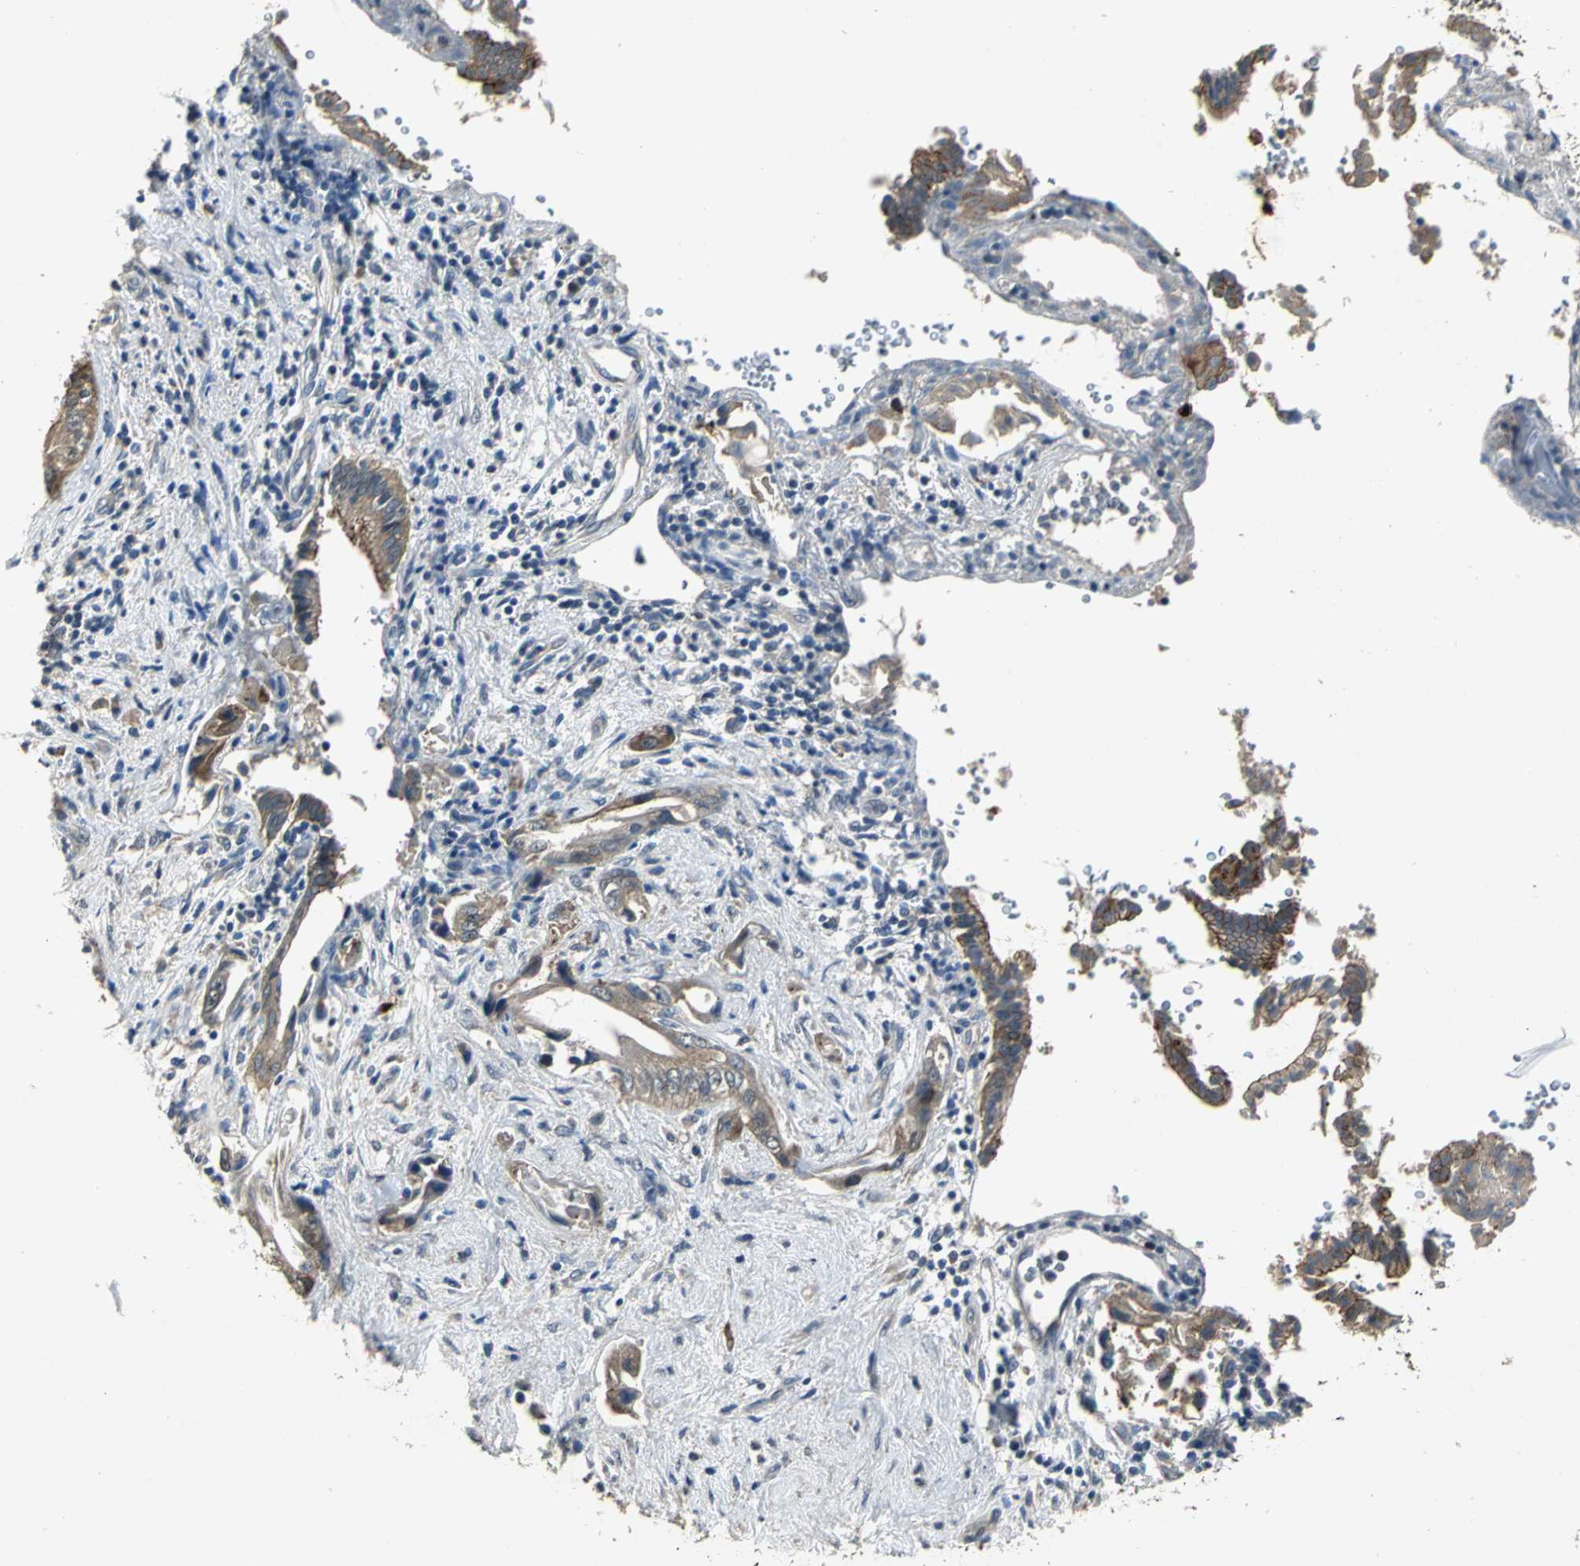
{"staining": {"intensity": "moderate", "quantity": ">75%", "location": "cytoplasmic/membranous"}, "tissue": "liver cancer", "cell_type": "Tumor cells", "image_type": "cancer", "snomed": [{"axis": "morphology", "description": "Cholangiocarcinoma"}, {"axis": "topography", "description": "Liver"}], "caption": "Moderate cytoplasmic/membranous expression is appreciated in about >75% of tumor cells in liver cholangiocarcinoma.", "gene": "OCLN", "patient": {"sex": "male", "age": 58}}